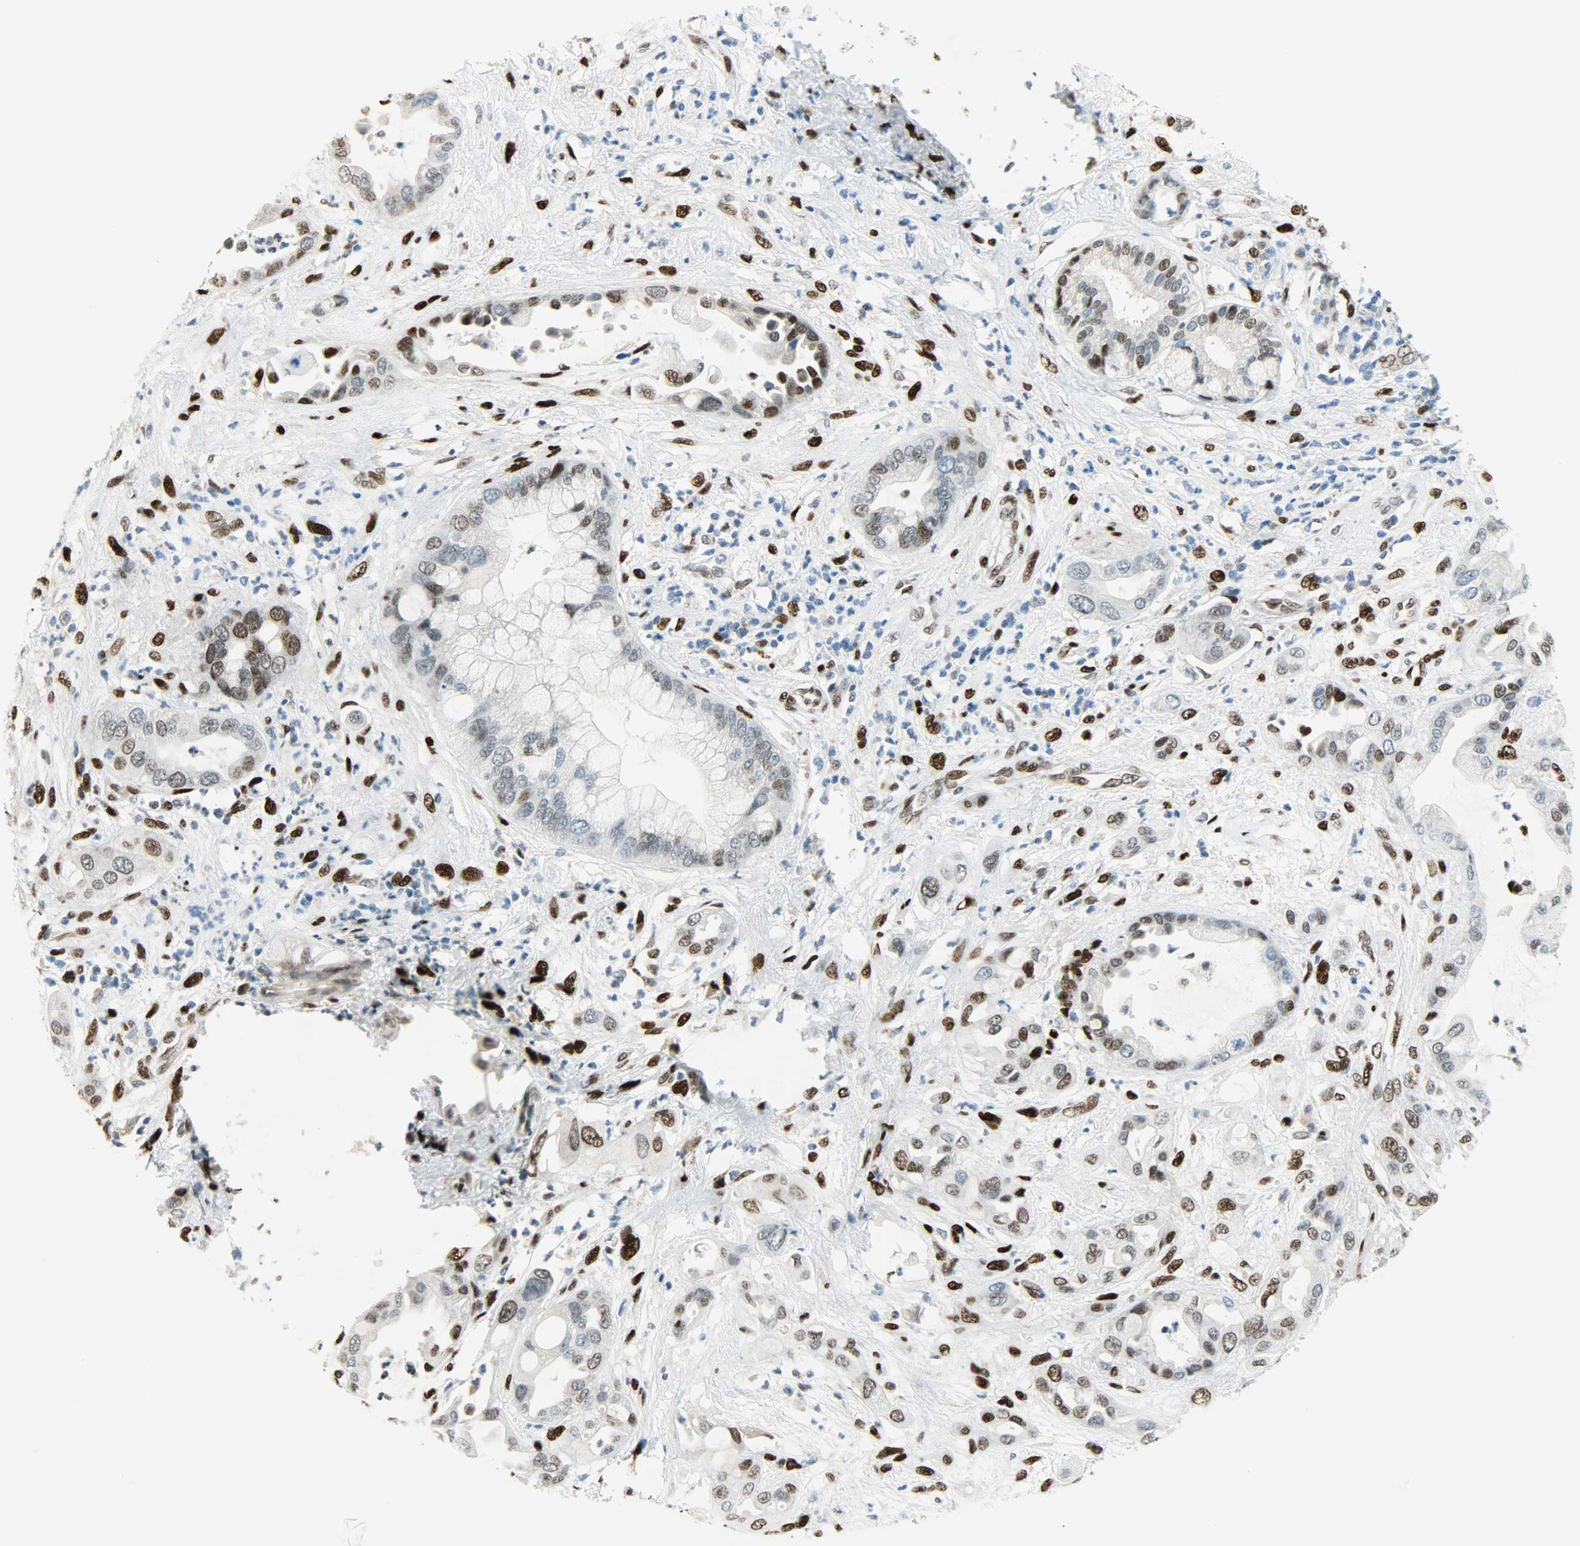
{"staining": {"intensity": "moderate", "quantity": "<25%", "location": "nuclear"}, "tissue": "pancreatic cancer", "cell_type": "Tumor cells", "image_type": "cancer", "snomed": [{"axis": "morphology", "description": "Adenocarcinoma, NOS"}, {"axis": "morphology", "description": "Adenocarcinoma, metastatic, NOS"}, {"axis": "topography", "description": "Lymph node"}, {"axis": "topography", "description": "Pancreas"}, {"axis": "topography", "description": "Duodenum"}], "caption": "High-power microscopy captured an immunohistochemistry (IHC) micrograph of metastatic adenocarcinoma (pancreatic), revealing moderate nuclear positivity in approximately <25% of tumor cells.", "gene": "JUNB", "patient": {"sex": "female", "age": 64}}